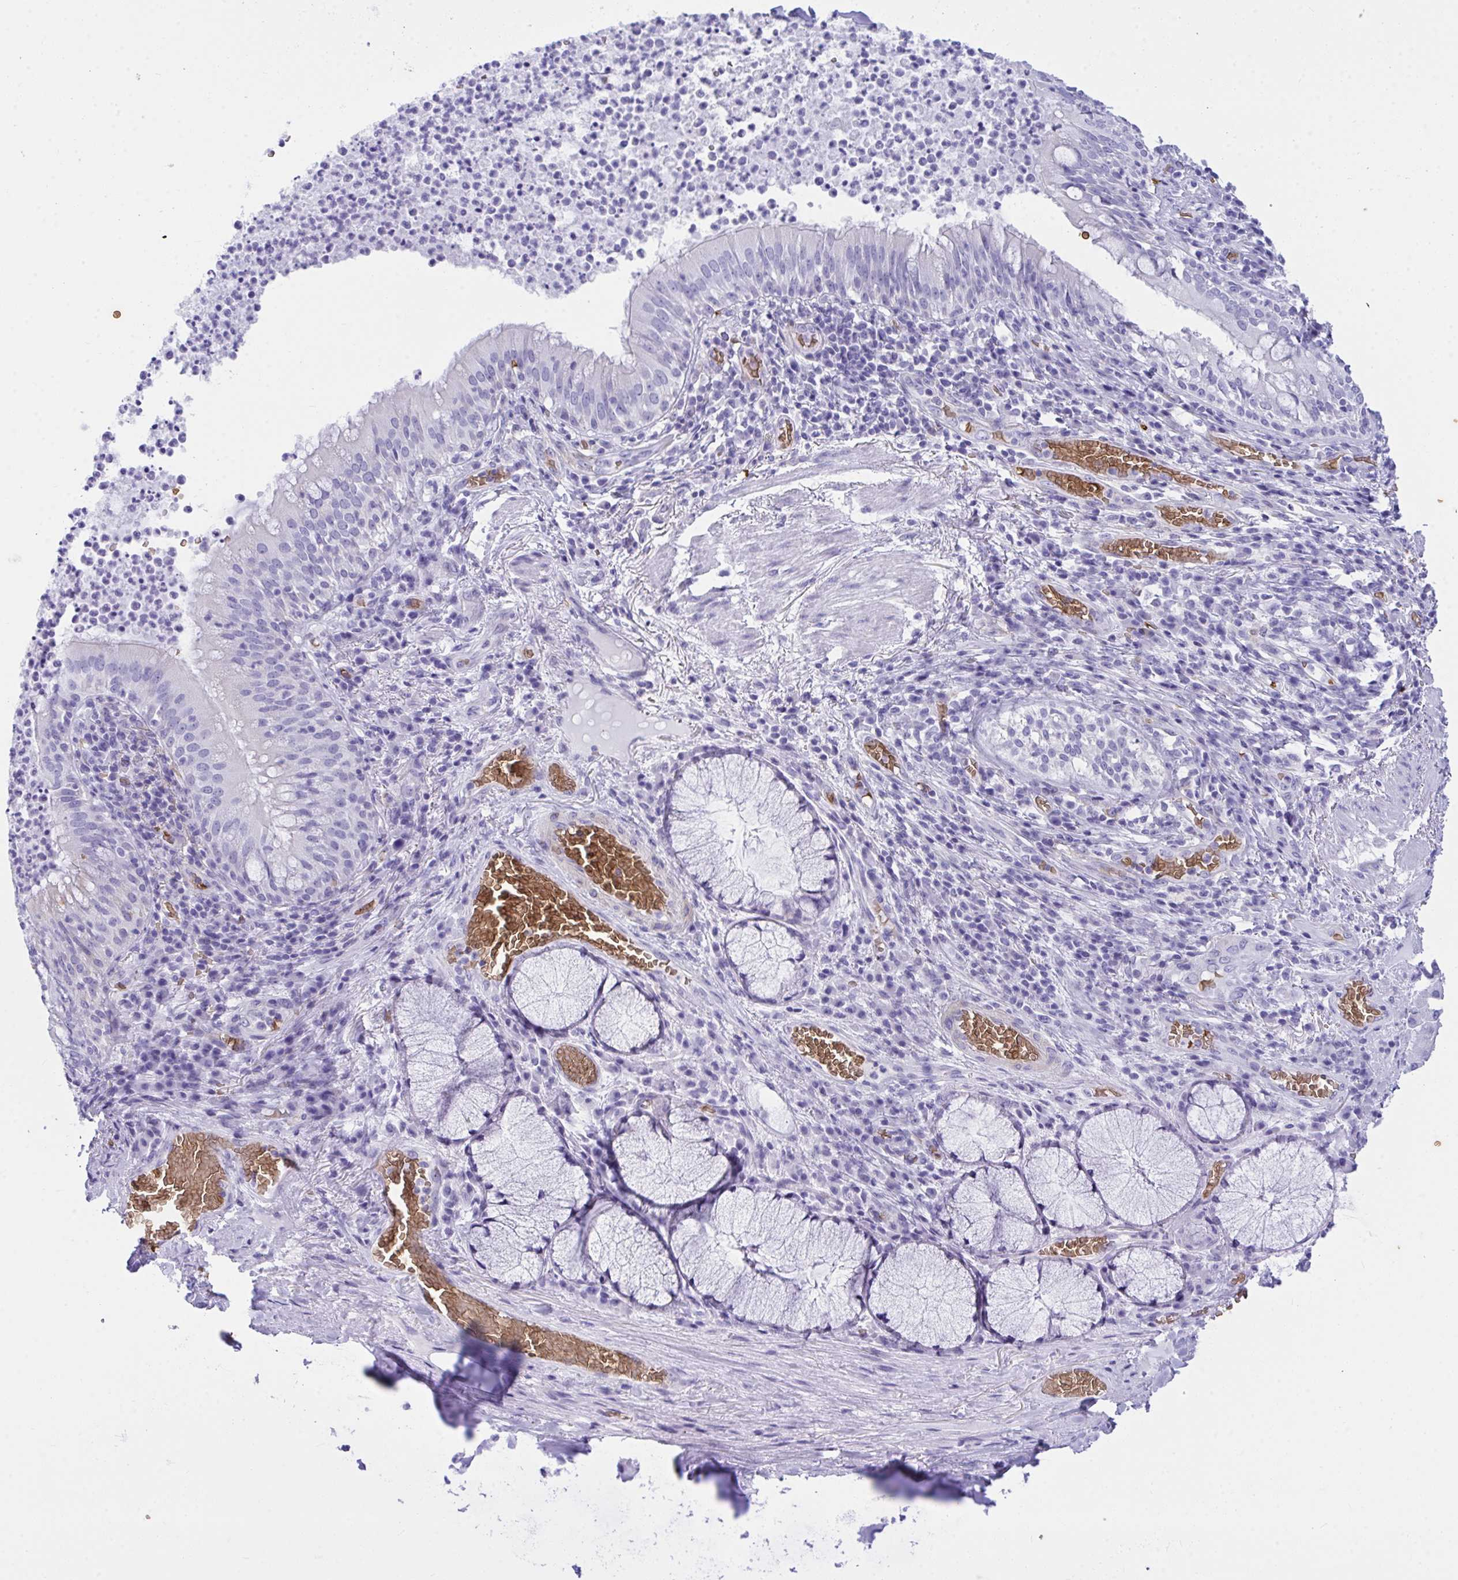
{"staining": {"intensity": "negative", "quantity": "none", "location": "none"}, "tissue": "bronchus", "cell_type": "Respiratory epithelial cells", "image_type": "normal", "snomed": [{"axis": "morphology", "description": "Normal tissue, NOS"}, {"axis": "topography", "description": "Lymph node"}, {"axis": "topography", "description": "Bronchus"}], "caption": "Normal bronchus was stained to show a protein in brown. There is no significant expression in respiratory epithelial cells. The staining was performed using DAB (3,3'-diaminobenzidine) to visualize the protein expression in brown, while the nuclei were stained in blue with hematoxylin (Magnification: 20x).", "gene": "ANK1", "patient": {"sex": "male", "age": 56}}